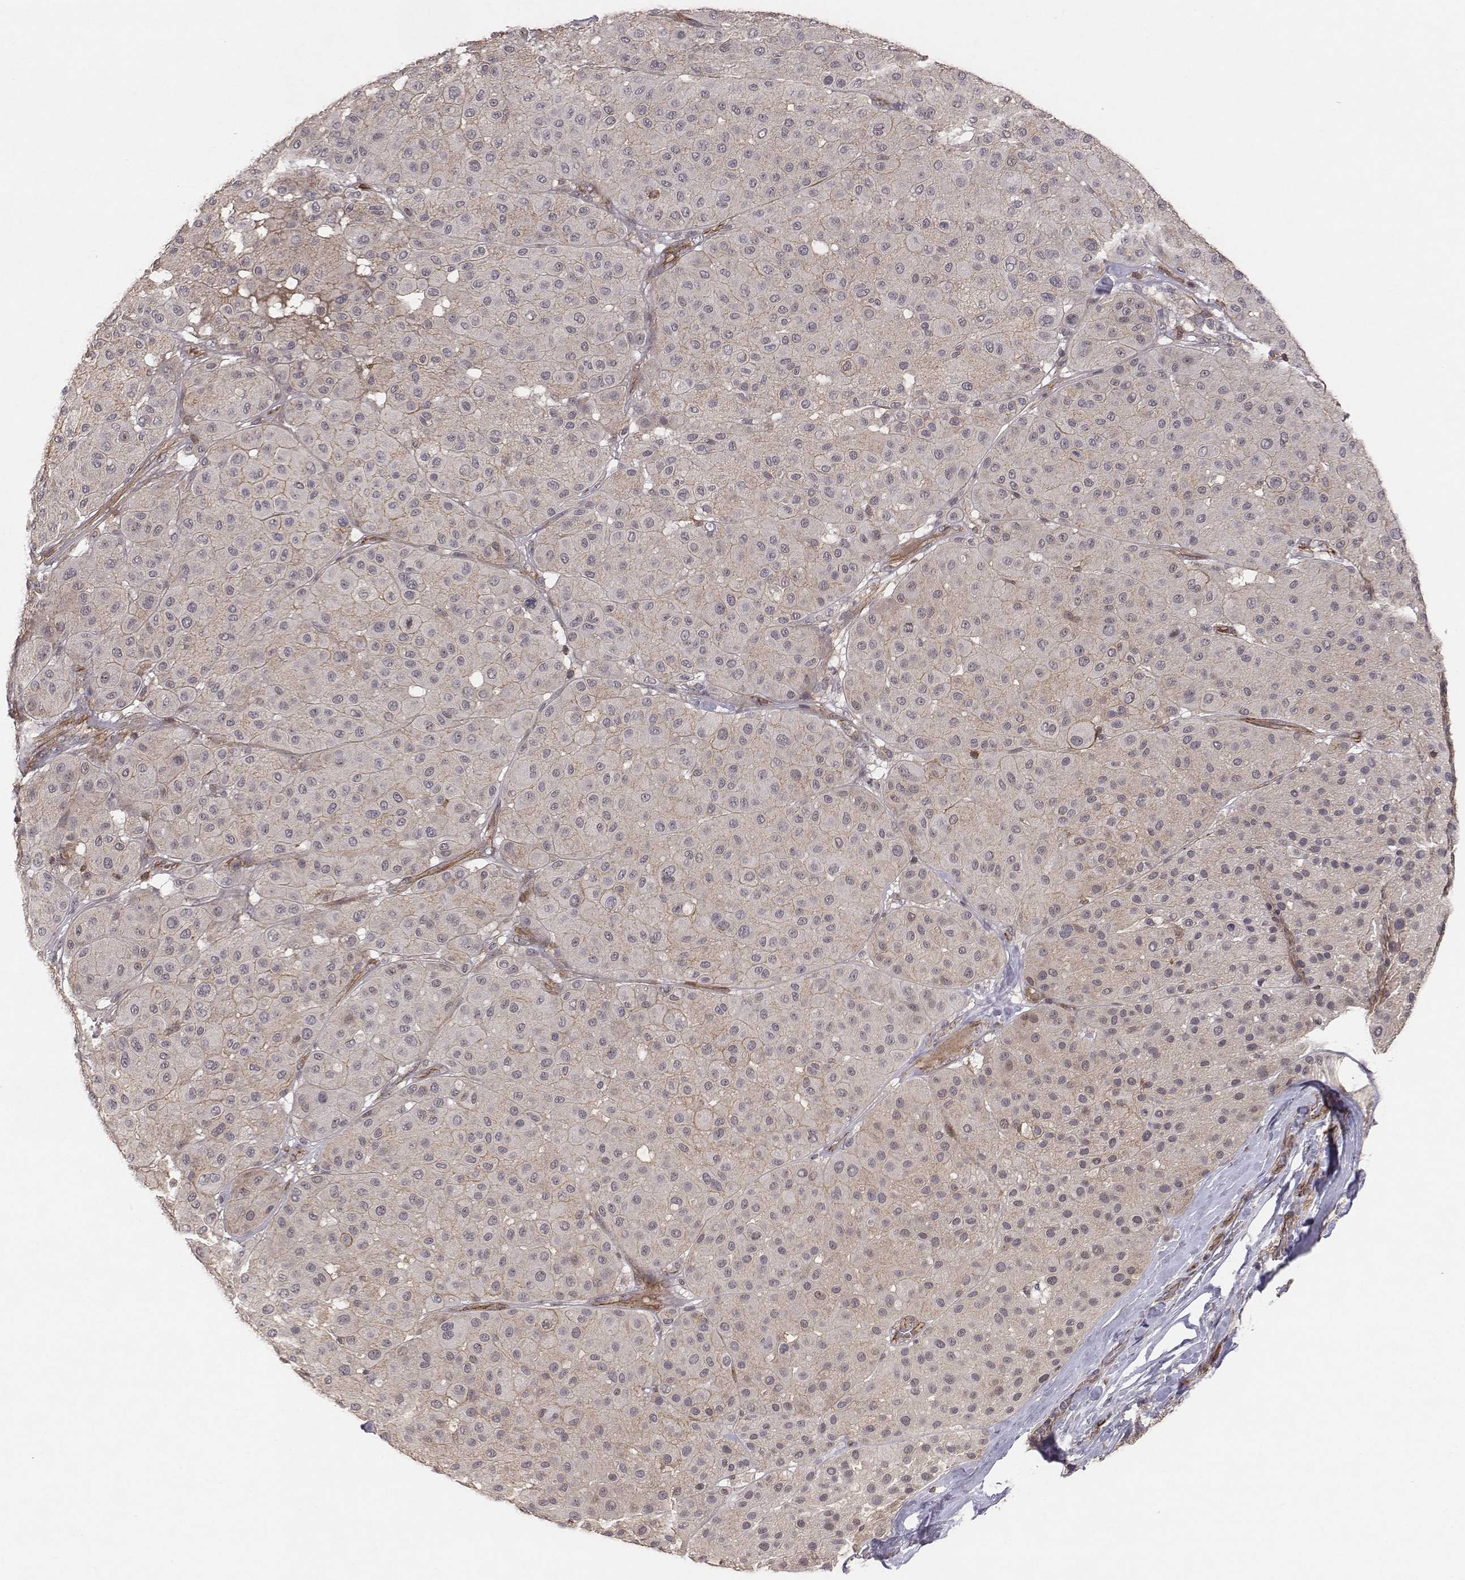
{"staining": {"intensity": "weak", "quantity": "<25%", "location": "cytoplasmic/membranous"}, "tissue": "melanoma", "cell_type": "Tumor cells", "image_type": "cancer", "snomed": [{"axis": "morphology", "description": "Malignant melanoma, Metastatic site"}, {"axis": "topography", "description": "Smooth muscle"}], "caption": "A high-resolution image shows immunohistochemistry staining of melanoma, which shows no significant expression in tumor cells. Nuclei are stained in blue.", "gene": "PTPRG", "patient": {"sex": "male", "age": 41}}